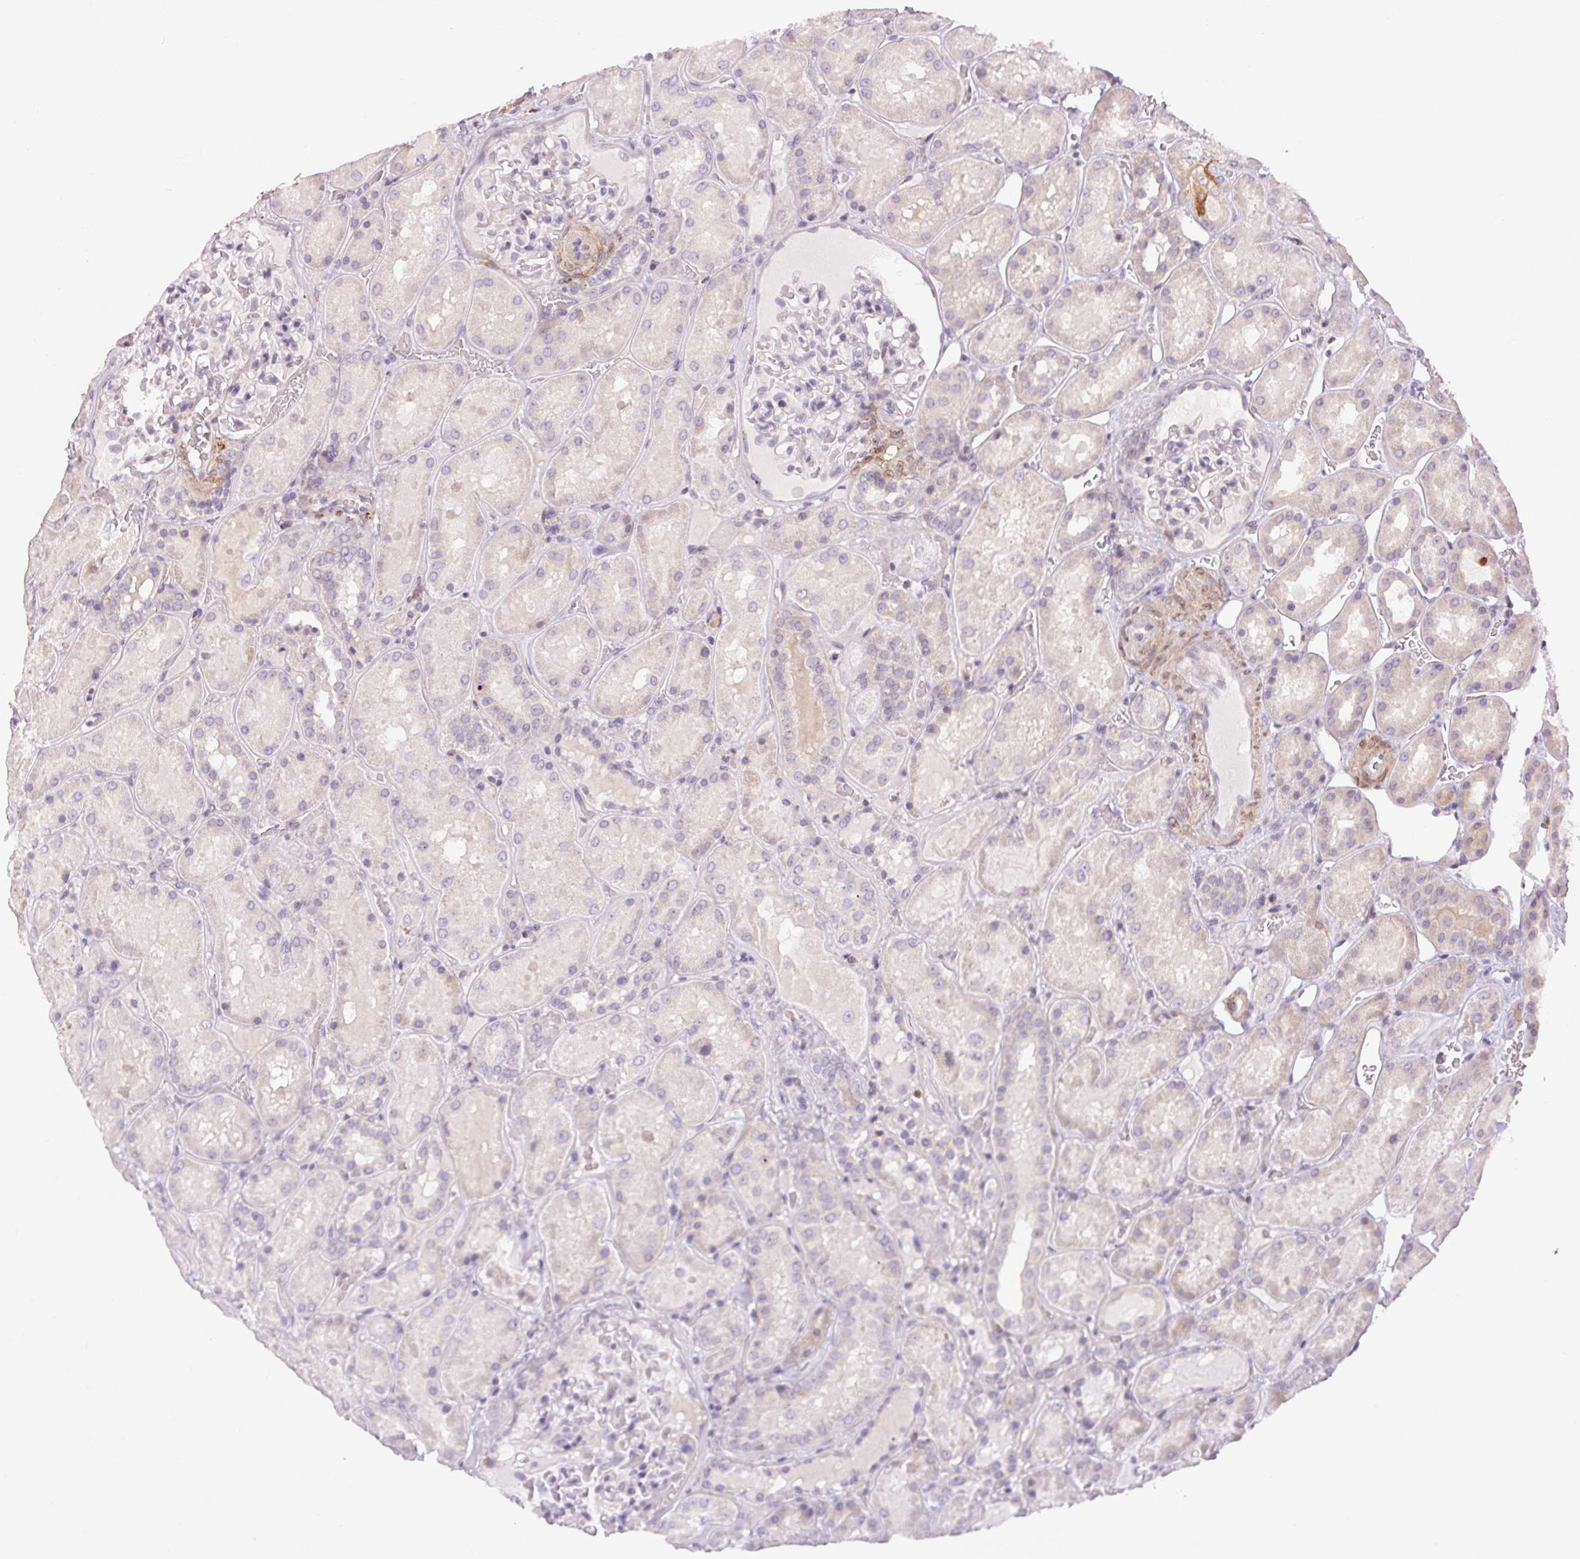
{"staining": {"intensity": "negative", "quantity": "none", "location": "none"}, "tissue": "kidney", "cell_type": "Cells in glomeruli", "image_type": "normal", "snomed": [{"axis": "morphology", "description": "Normal tissue, NOS"}, {"axis": "topography", "description": "Kidney"}], "caption": "DAB (3,3'-diaminobenzidine) immunohistochemical staining of benign kidney displays no significant expression in cells in glomeruli. (DAB IHC, high magnification).", "gene": "RPGRIP1", "patient": {"sex": "male", "age": 73}}